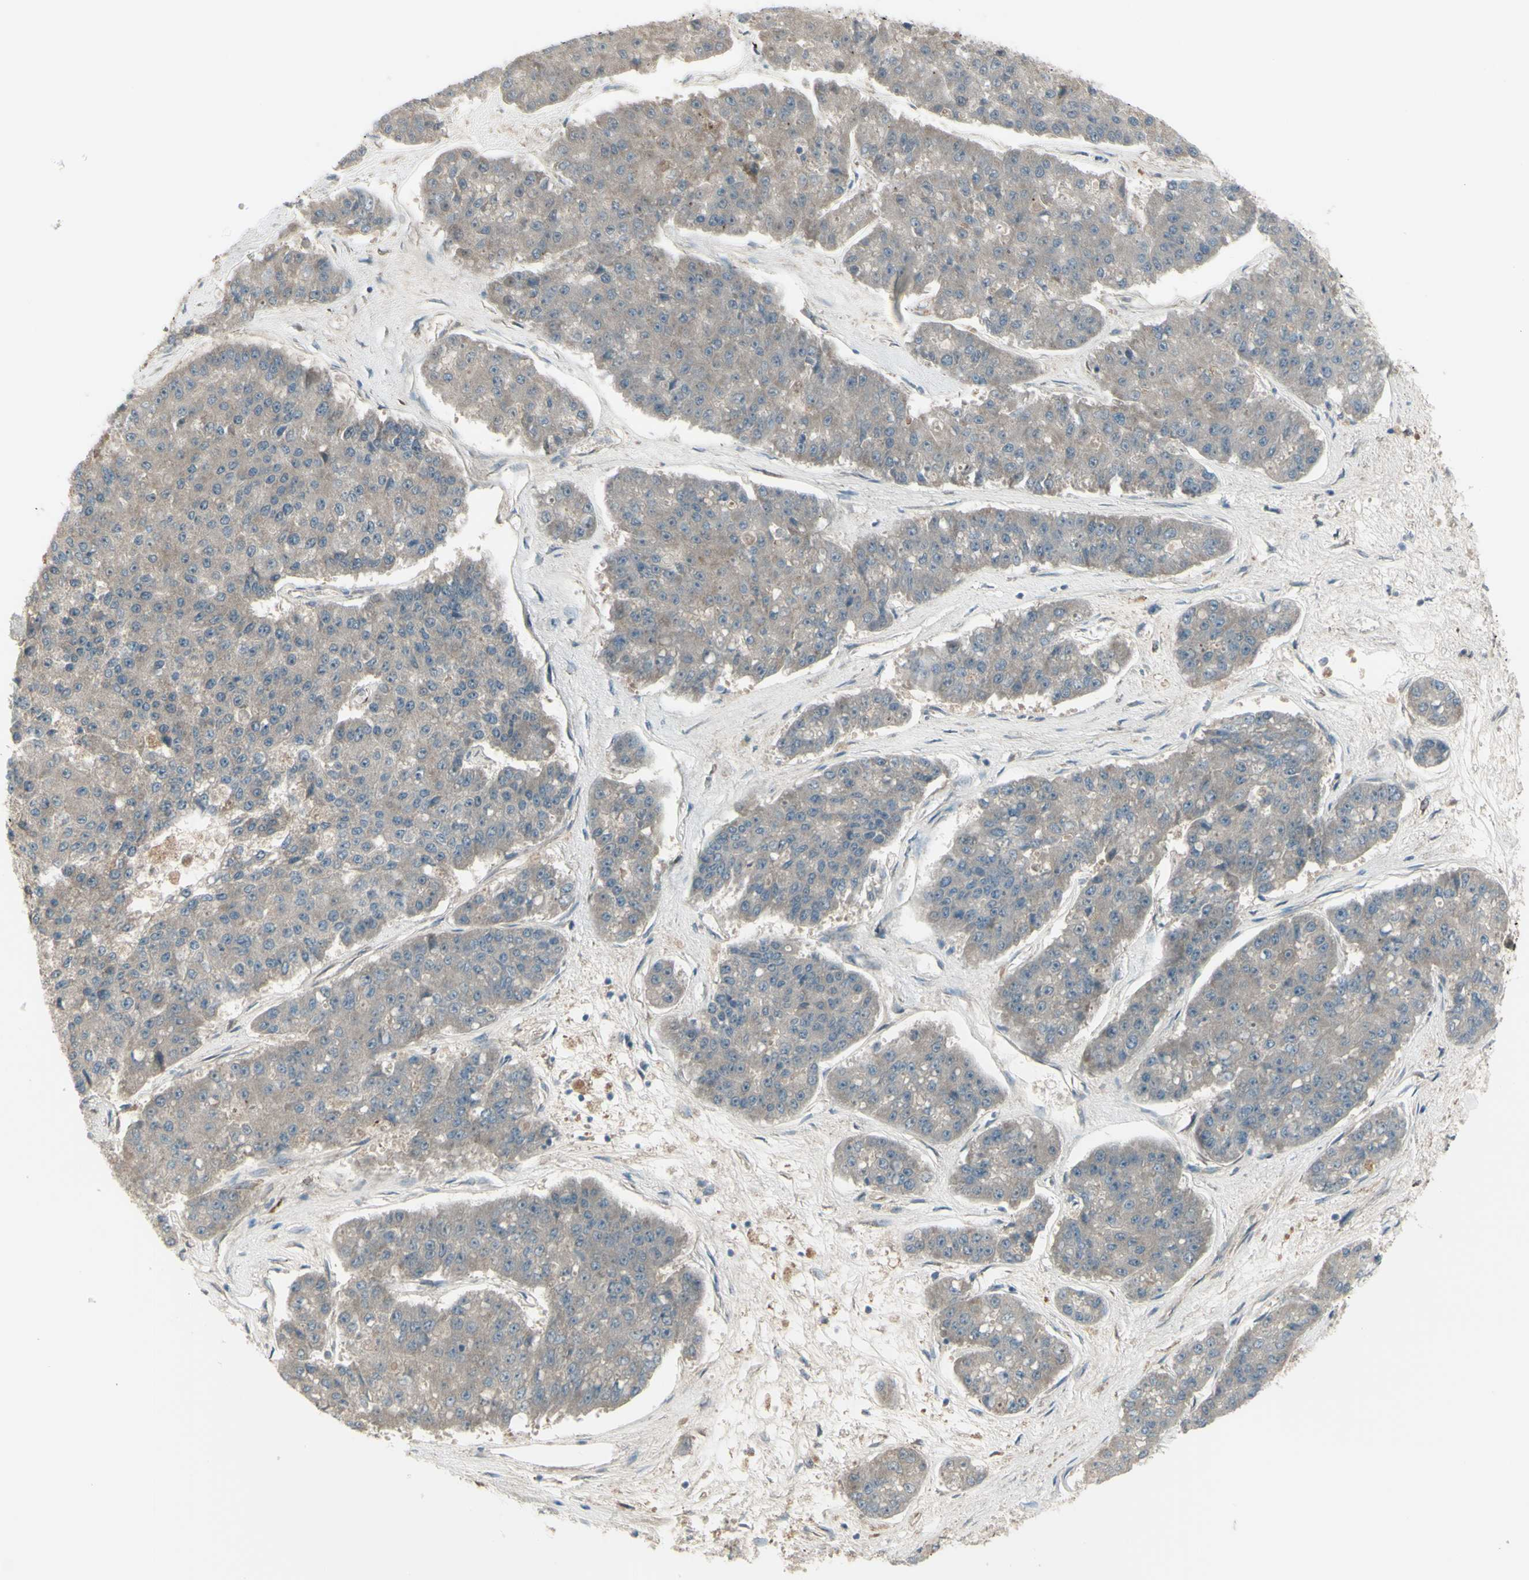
{"staining": {"intensity": "weak", "quantity": ">75%", "location": "cytoplasmic/membranous"}, "tissue": "pancreatic cancer", "cell_type": "Tumor cells", "image_type": "cancer", "snomed": [{"axis": "morphology", "description": "Adenocarcinoma, NOS"}, {"axis": "topography", "description": "Pancreas"}], "caption": "About >75% of tumor cells in human adenocarcinoma (pancreatic) display weak cytoplasmic/membranous protein expression as visualized by brown immunohistochemical staining.", "gene": "NAXD", "patient": {"sex": "male", "age": 50}}